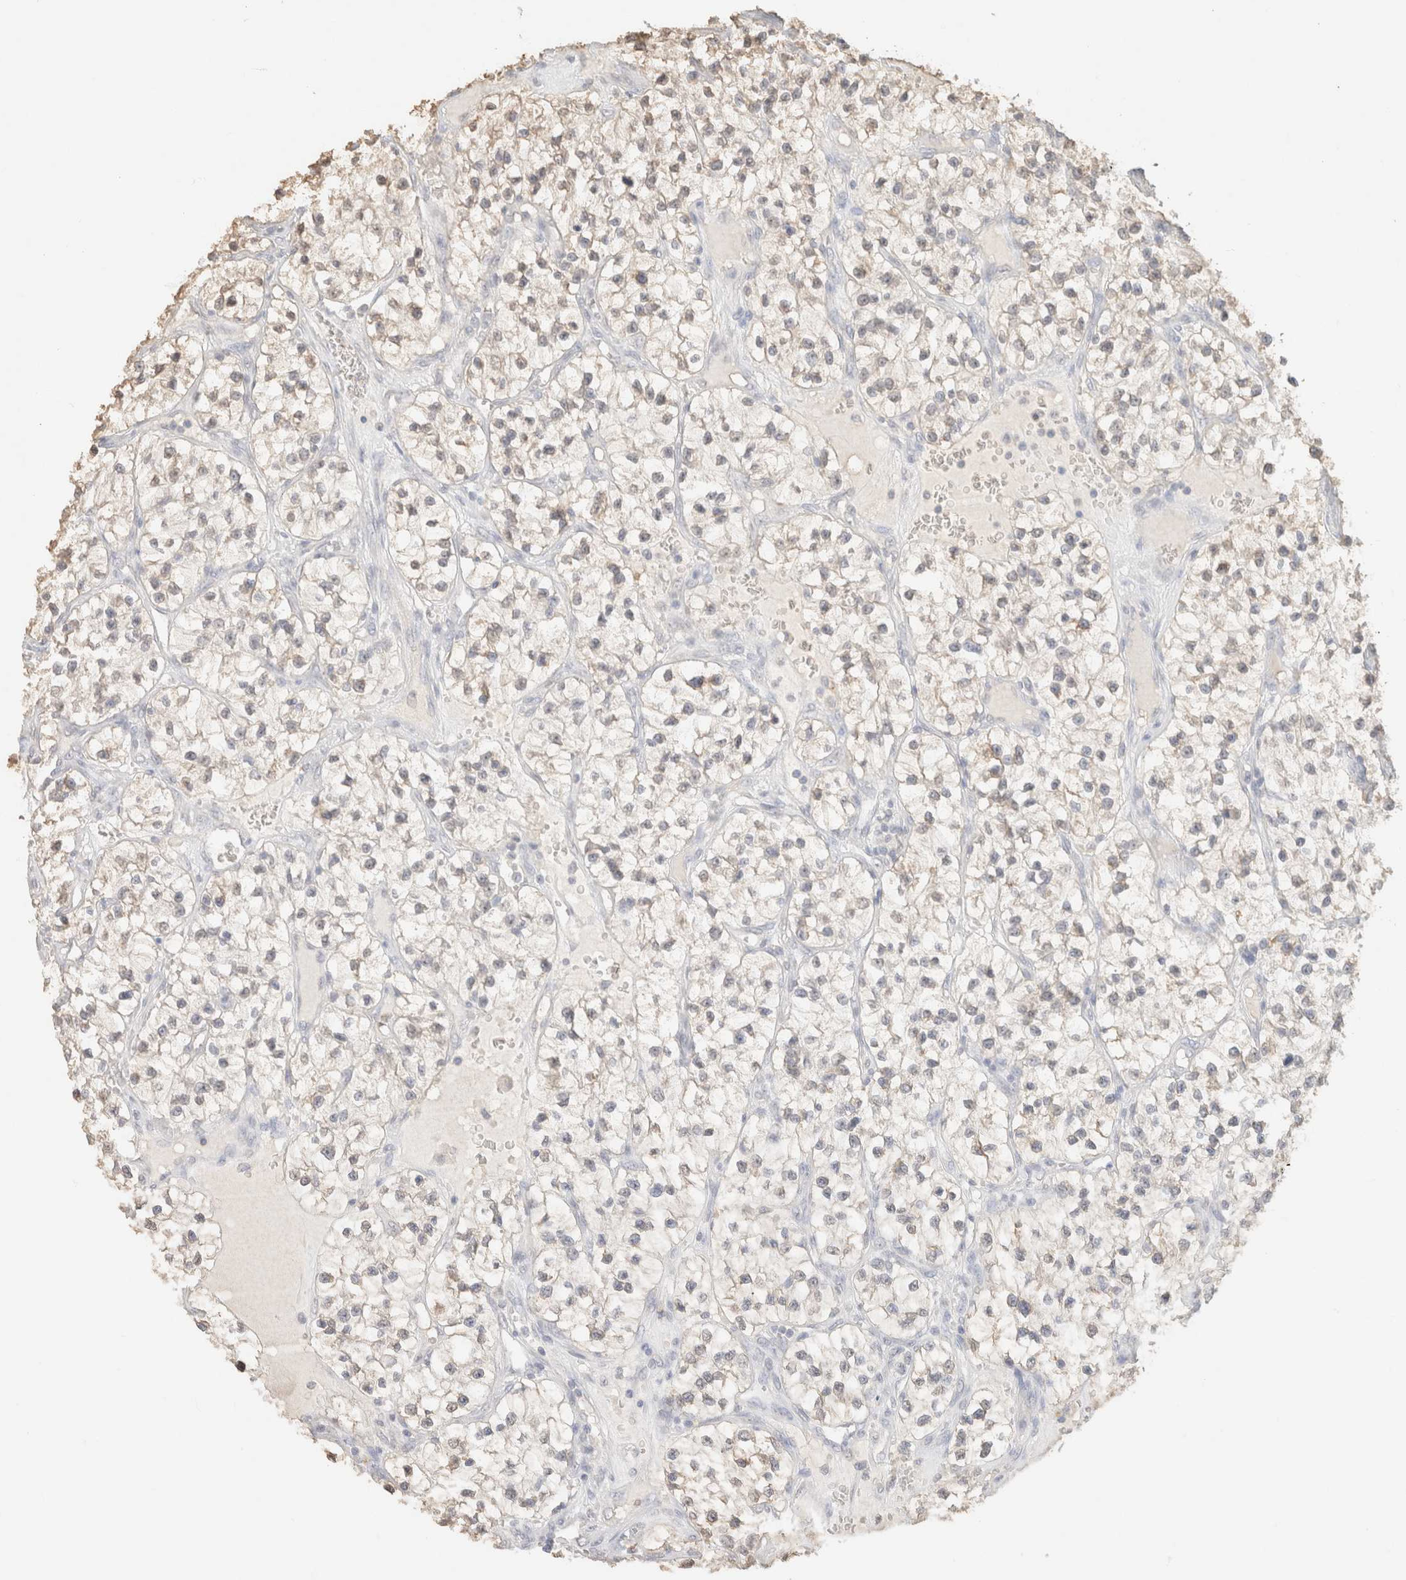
{"staining": {"intensity": "weak", "quantity": "<25%", "location": "cytoplasmic/membranous,nuclear"}, "tissue": "renal cancer", "cell_type": "Tumor cells", "image_type": "cancer", "snomed": [{"axis": "morphology", "description": "Adenocarcinoma, NOS"}, {"axis": "topography", "description": "Kidney"}], "caption": "Immunohistochemistry of human renal cancer (adenocarcinoma) shows no expression in tumor cells. (IHC, brightfield microscopy, high magnification).", "gene": "CPA1", "patient": {"sex": "female", "age": 57}}